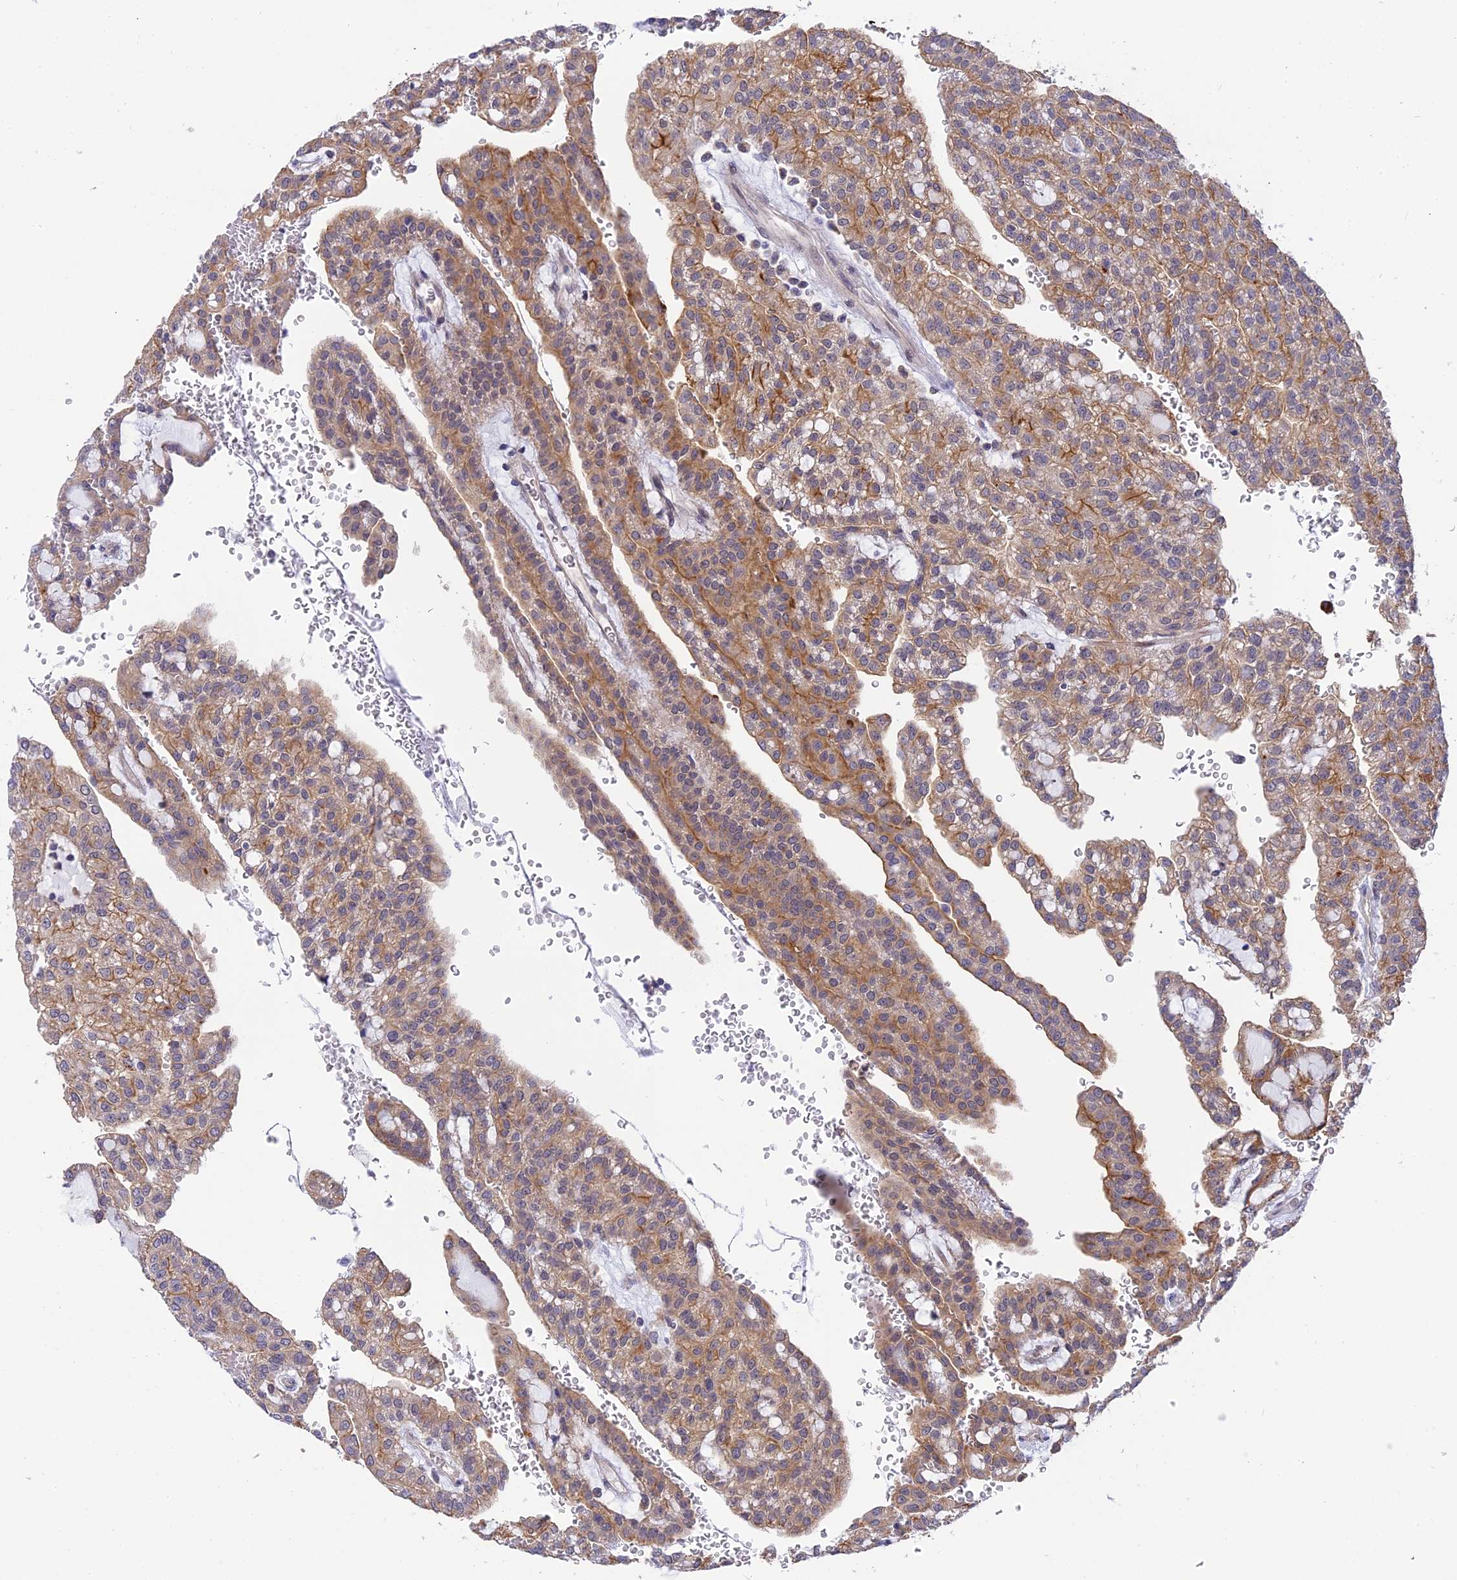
{"staining": {"intensity": "moderate", "quantity": "25%-75%", "location": "cytoplasmic/membranous"}, "tissue": "renal cancer", "cell_type": "Tumor cells", "image_type": "cancer", "snomed": [{"axis": "morphology", "description": "Adenocarcinoma, NOS"}, {"axis": "topography", "description": "Kidney"}], "caption": "IHC (DAB) staining of renal cancer reveals moderate cytoplasmic/membranous protein staining in about 25%-75% of tumor cells. Using DAB (3,3'-diaminobenzidine) (brown) and hematoxylin (blue) stains, captured at high magnification using brightfield microscopy.", "gene": "KCTD14", "patient": {"sex": "male", "age": 63}}